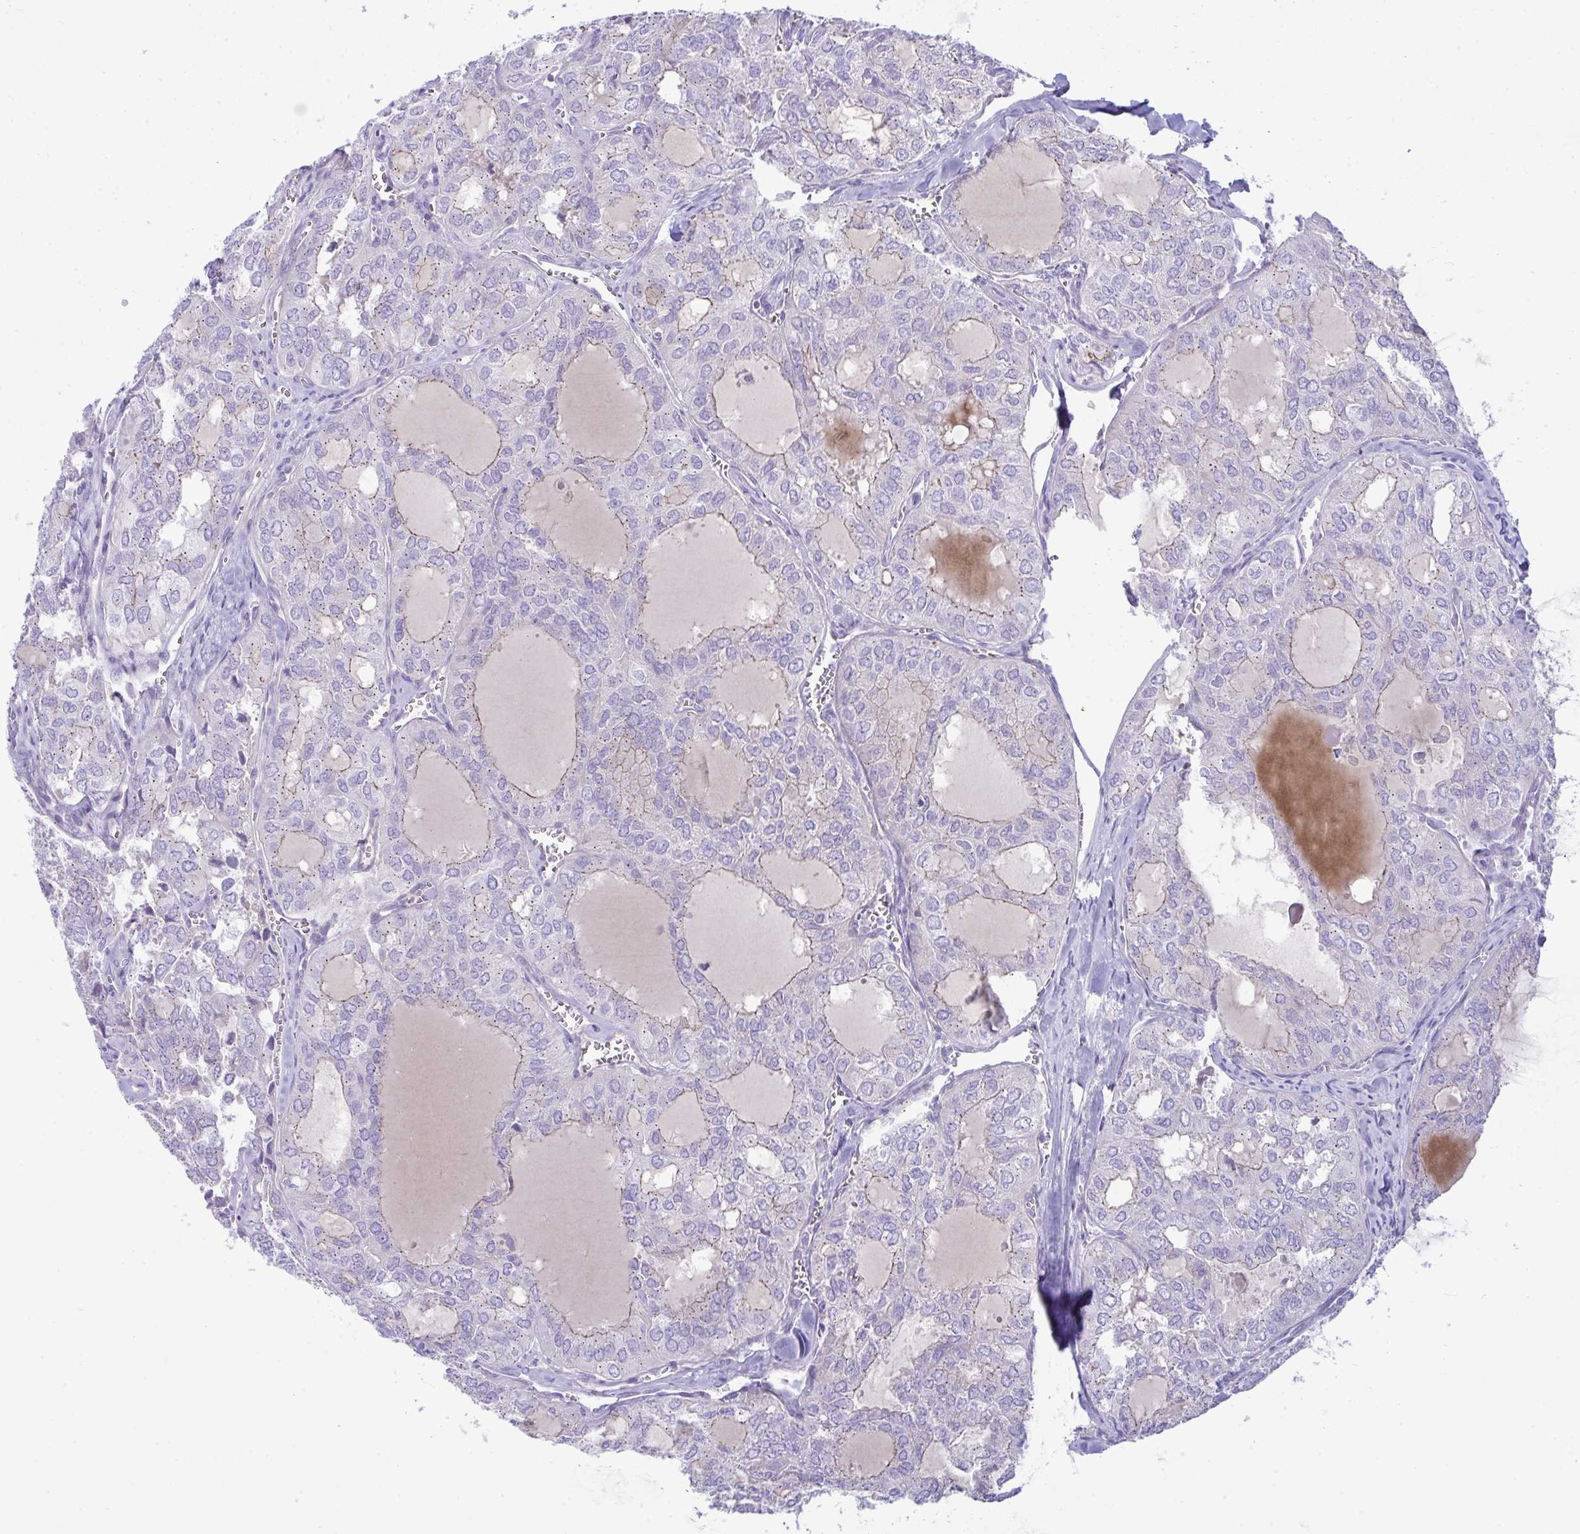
{"staining": {"intensity": "weak", "quantity": "<25%", "location": "cytoplasmic/membranous"}, "tissue": "thyroid cancer", "cell_type": "Tumor cells", "image_type": "cancer", "snomed": [{"axis": "morphology", "description": "Follicular adenoma carcinoma, NOS"}, {"axis": "topography", "description": "Thyroid gland"}], "caption": "DAB (3,3'-diaminobenzidine) immunohistochemical staining of human thyroid follicular adenoma carcinoma reveals no significant positivity in tumor cells.", "gene": "PLA2G12B", "patient": {"sex": "male", "age": 75}}